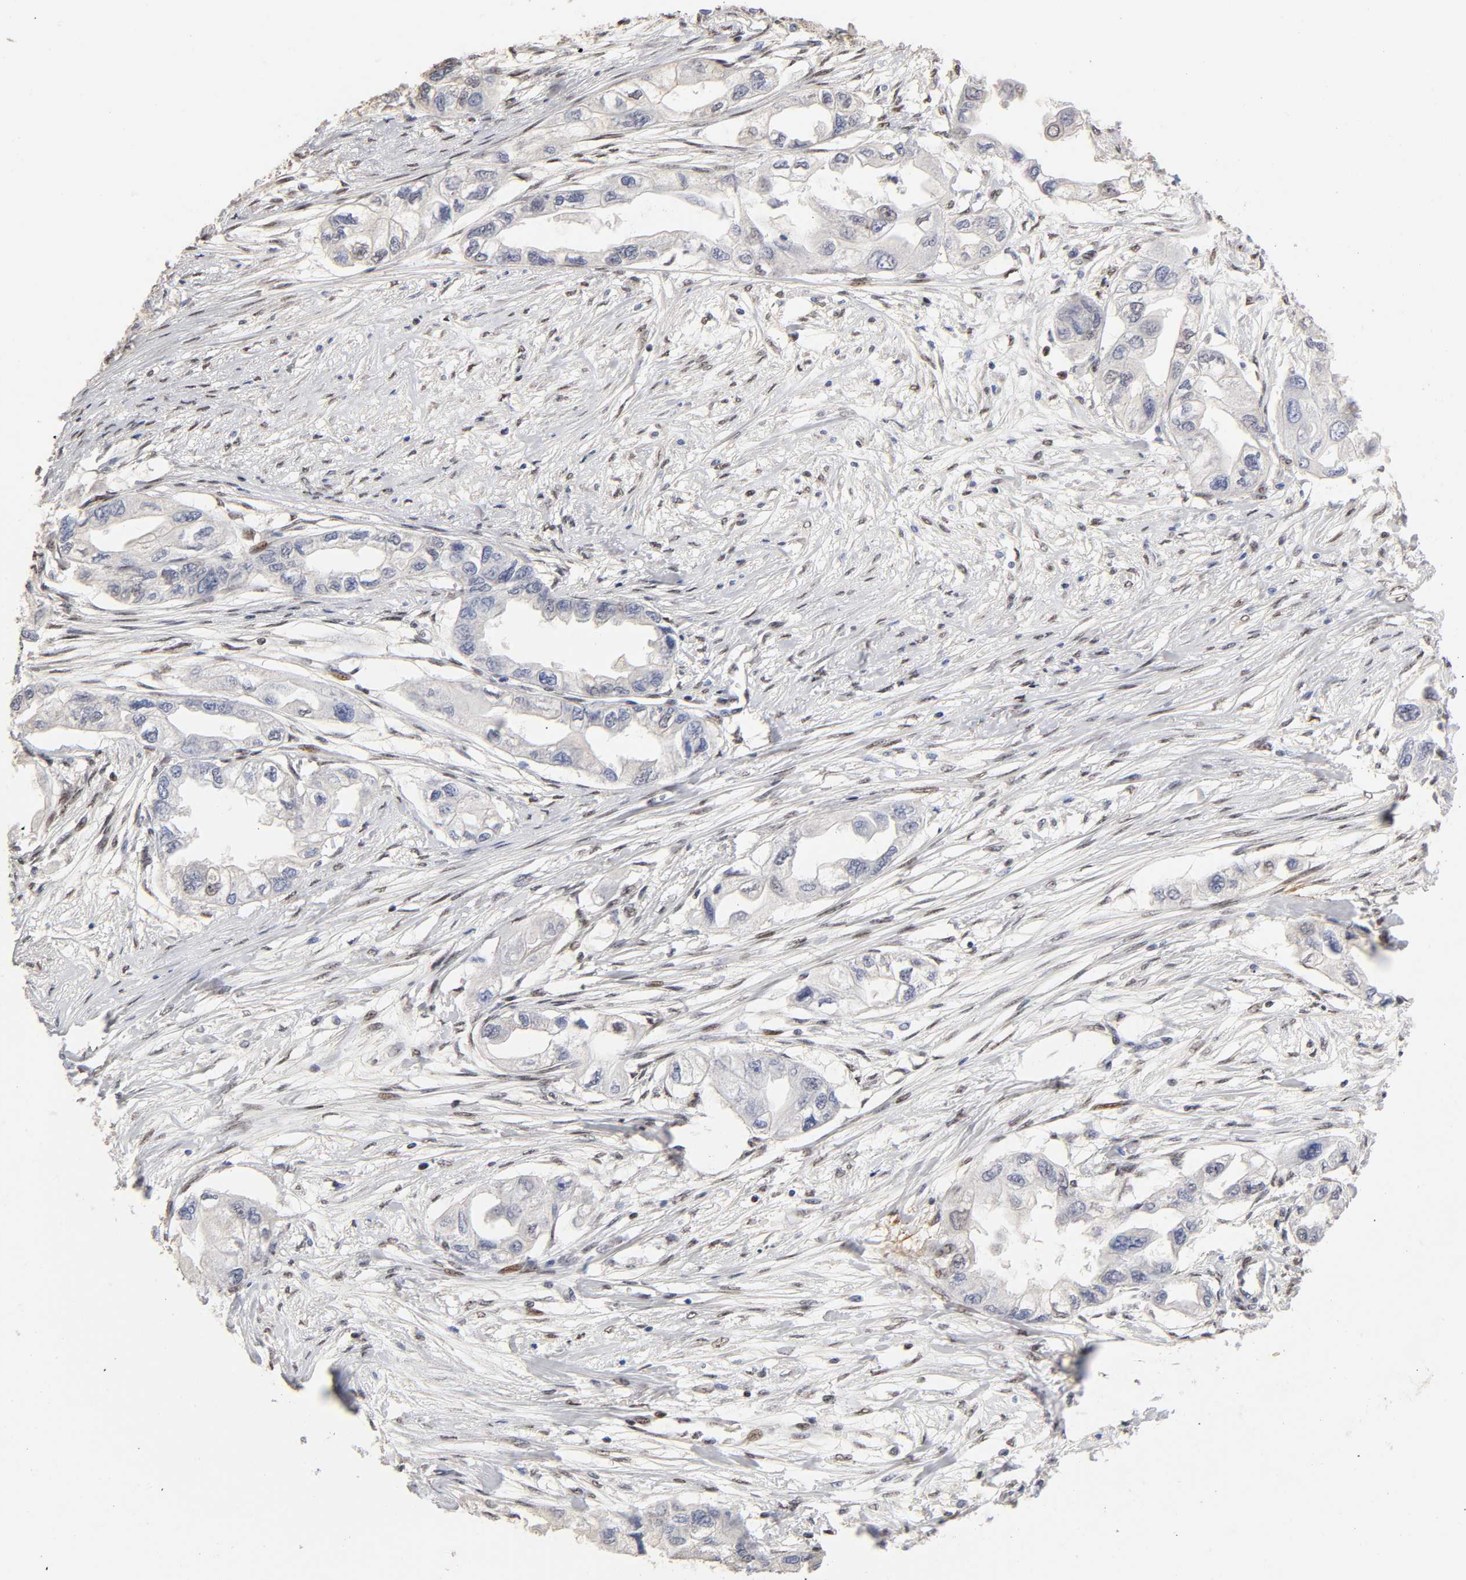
{"staining": {"intensity": "weak", "quantity": "<25%", "location": "nuclear"}, "tissue": "endometrial cancer", "cell_type": "Tumor cells", "image_type": "cancer", "snomed": [{"axis": "morphology", "description": "Adenocarcinoma, NOS"}, {"axis": "topography", "description": "Endometrium"}], "caption": "This is an IHC micrograph of human endometrial cancer (adenocarcinoma). There is no staining in tumor cells.", "gene": "TP53RK", "patient": {"sex": "female", "age": 67}}